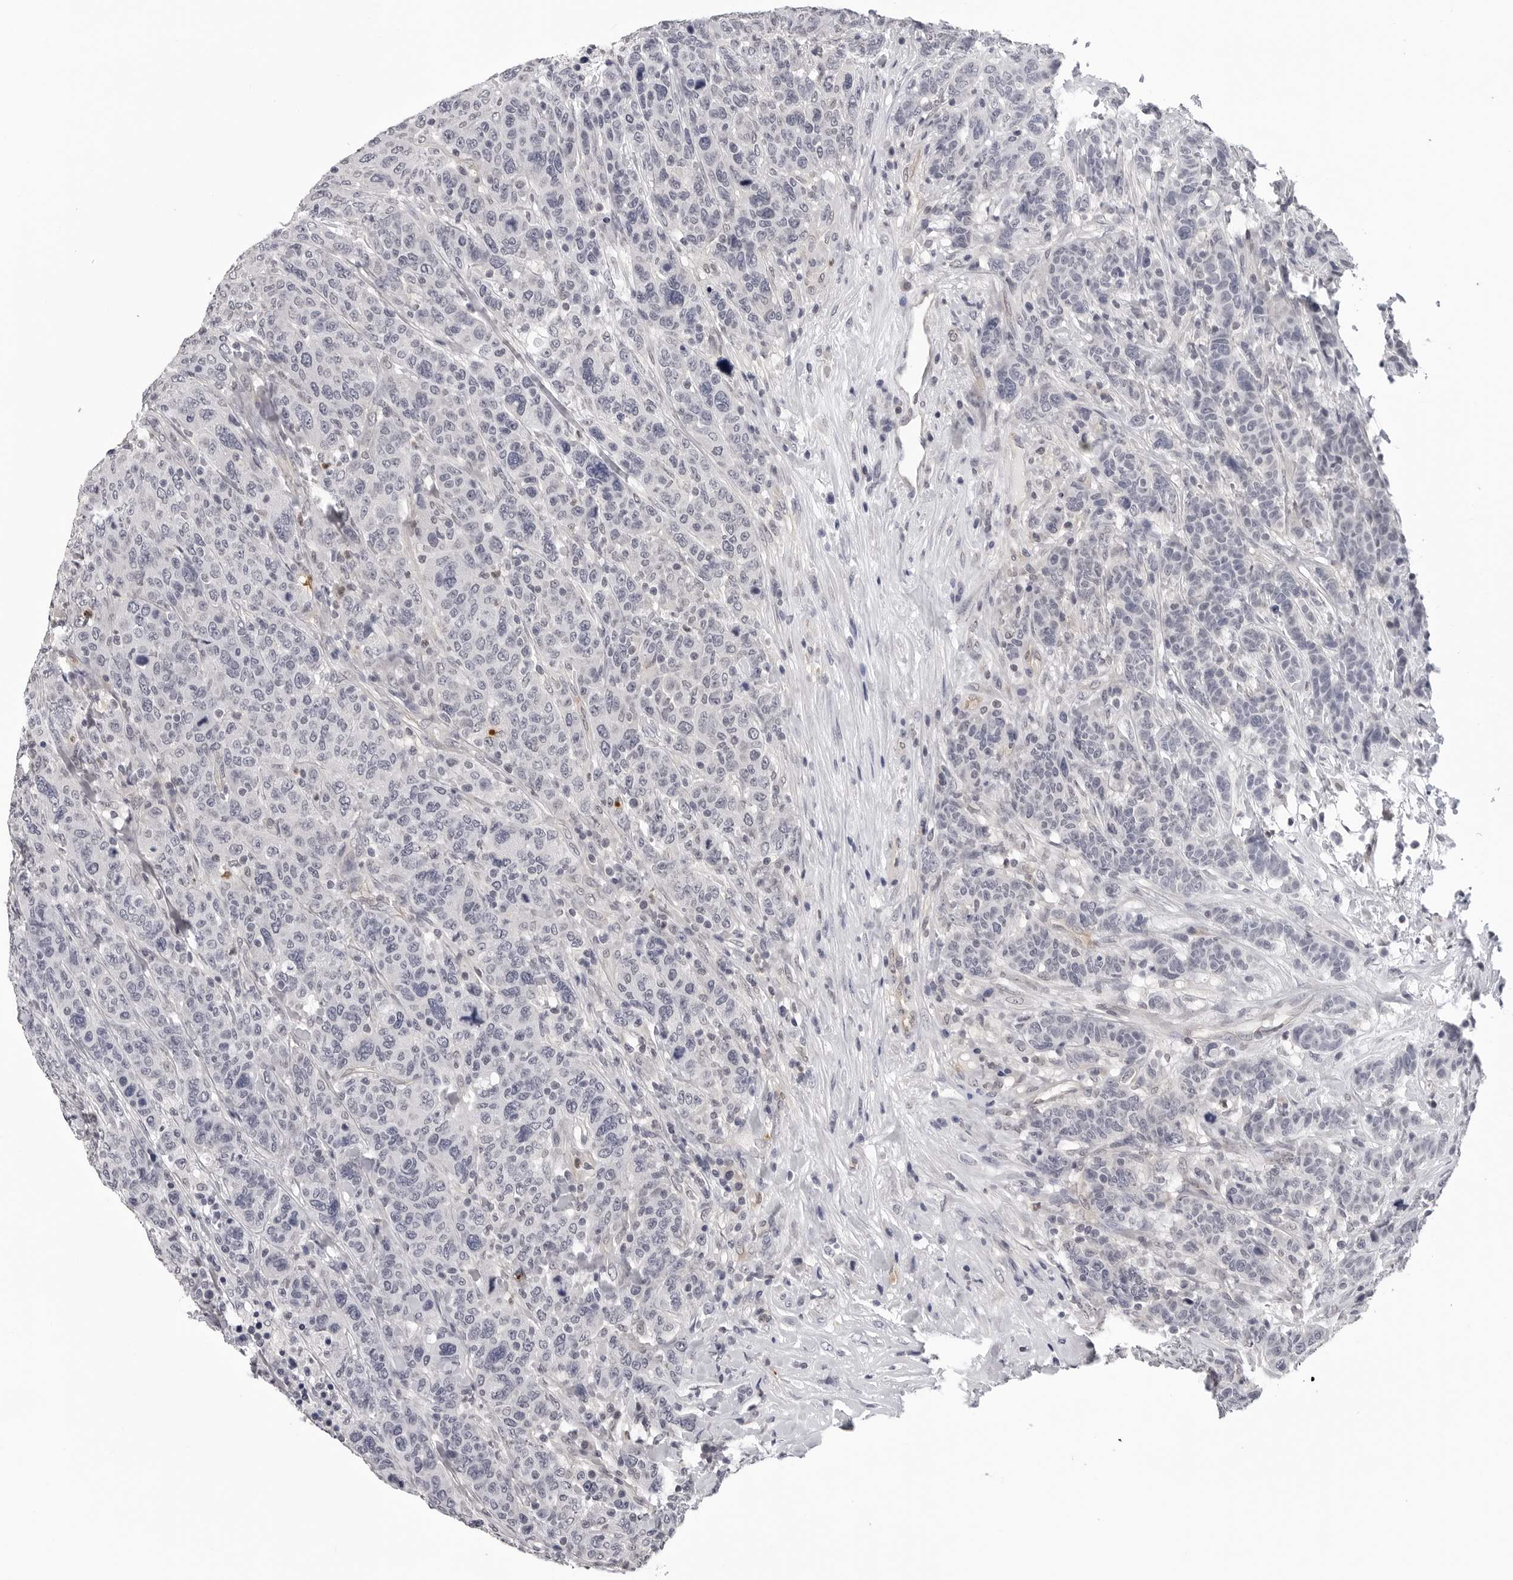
{"staining": {"intensity": "negative", "quantity": "none", "location": "none"}, "tissue": "breast cancer", "cell_type": "Tumor cells", "image_type": "cancer", "snomed": [{"axis": "morphology", "description": "Duct carcinoma"}, {"axis": "topography", "description": "Breast"}], "caption": "DAB immunohistochemical staining of human invasive ductal carcinoma (breast) shows no significant expression in tumor cells.", "gene": "TRMT13", "patient": {"sex": "female", "age": 37}}